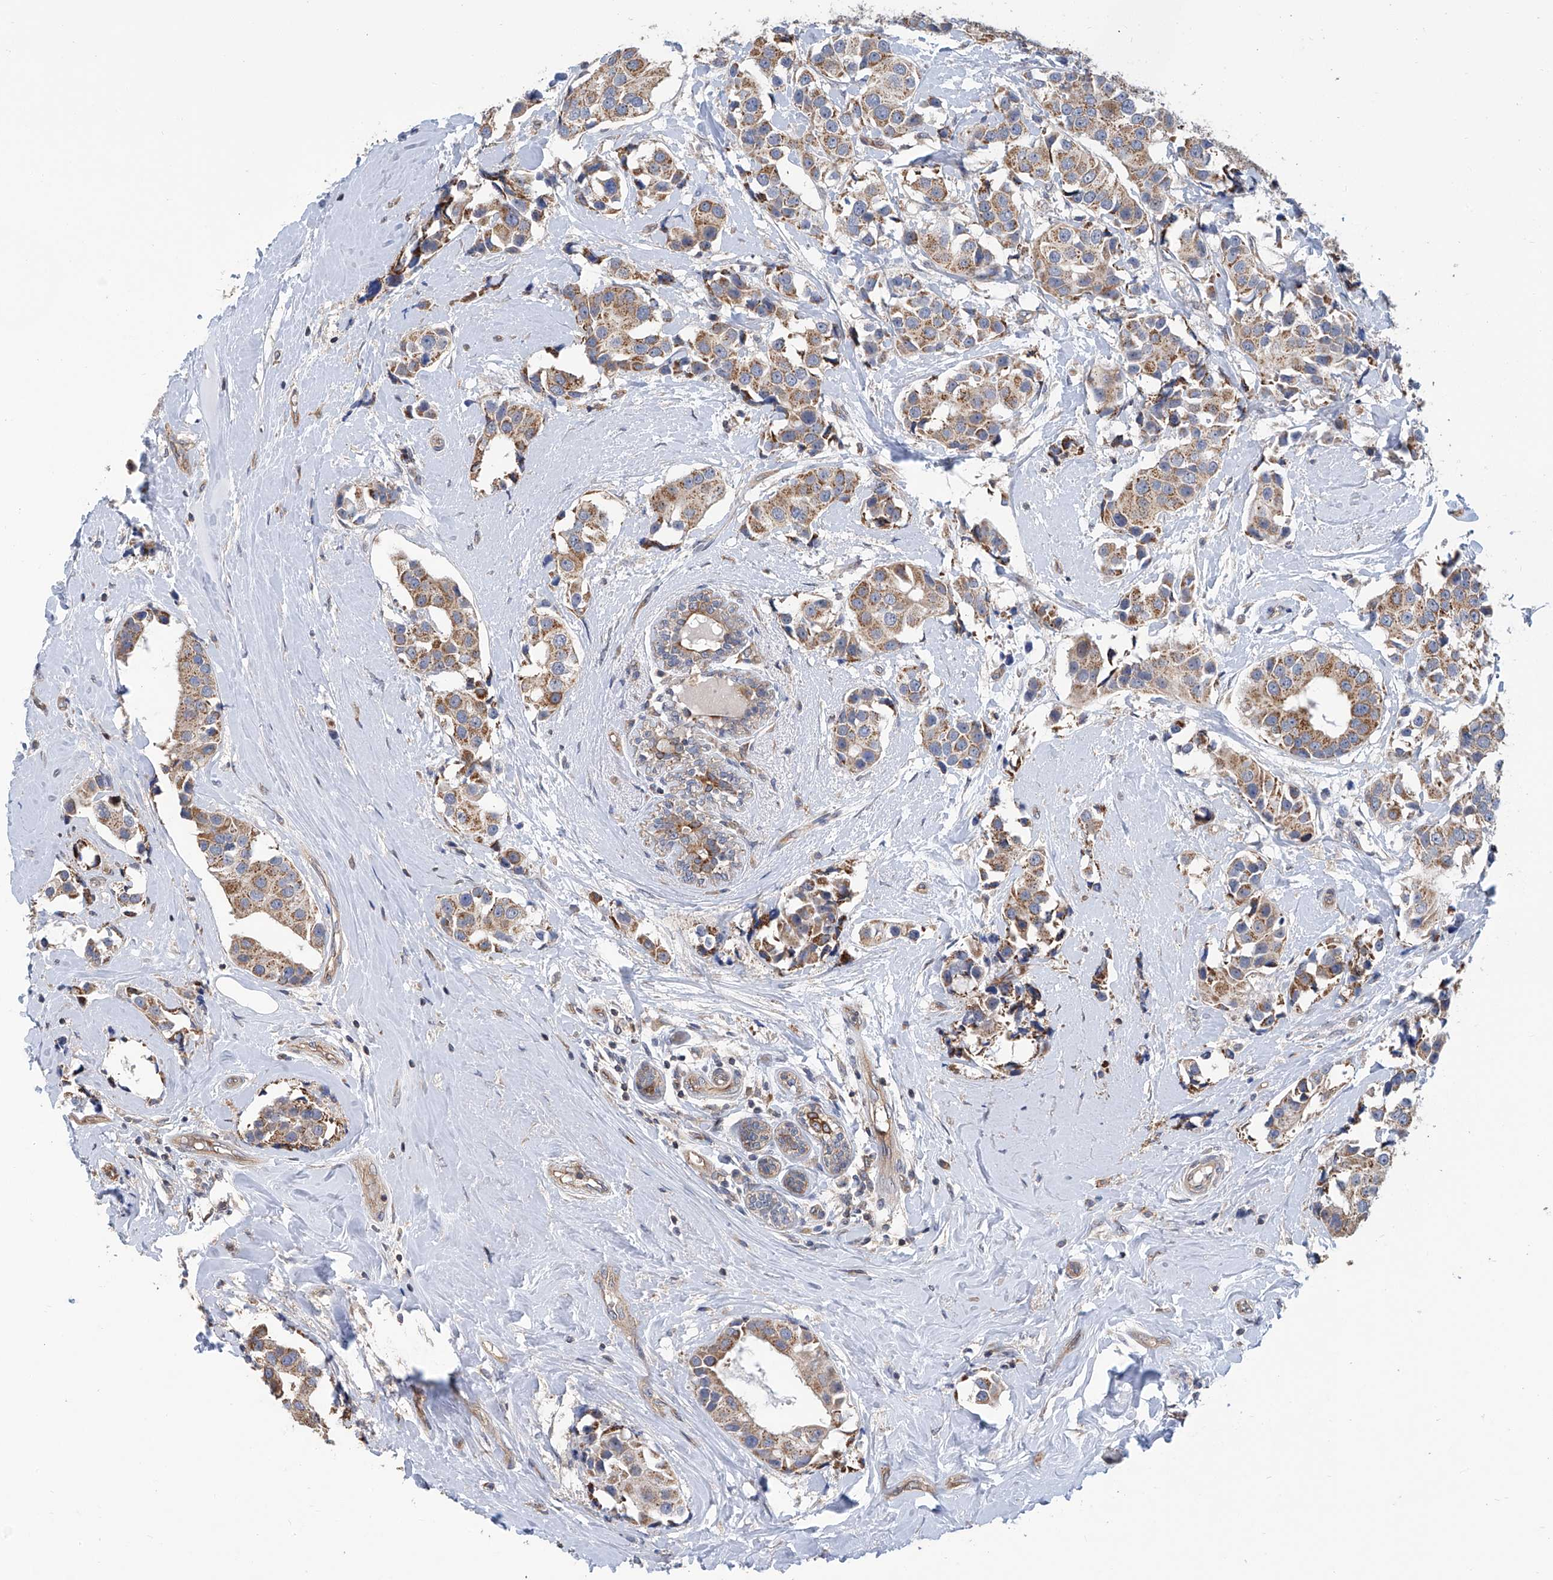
{"staining": {"intensity": "moderate", "quantity": ">75%", "location": "cytoplasmic/membranous"}, "tissue": "breast cancer", "cell_type": "Tumor cells", "image_type": "cancer", "snomed": [{"axis": "morphology", "description": "Normal tissue, NOS"}, {"axis": "morphology", "description": "Duct carcinoma"}, {"axis": "topography", "description": "Breast"}], "caption": "IHC image of human breast cancer (invasive ductal carcinoma) stained for a protein (brown), which shows medium levels of moderate cytoplasmic/membranous expression in about >75% of tumor cells.", "gene": "EIF2D", "patient": {"sex": "female", "age": 39}}